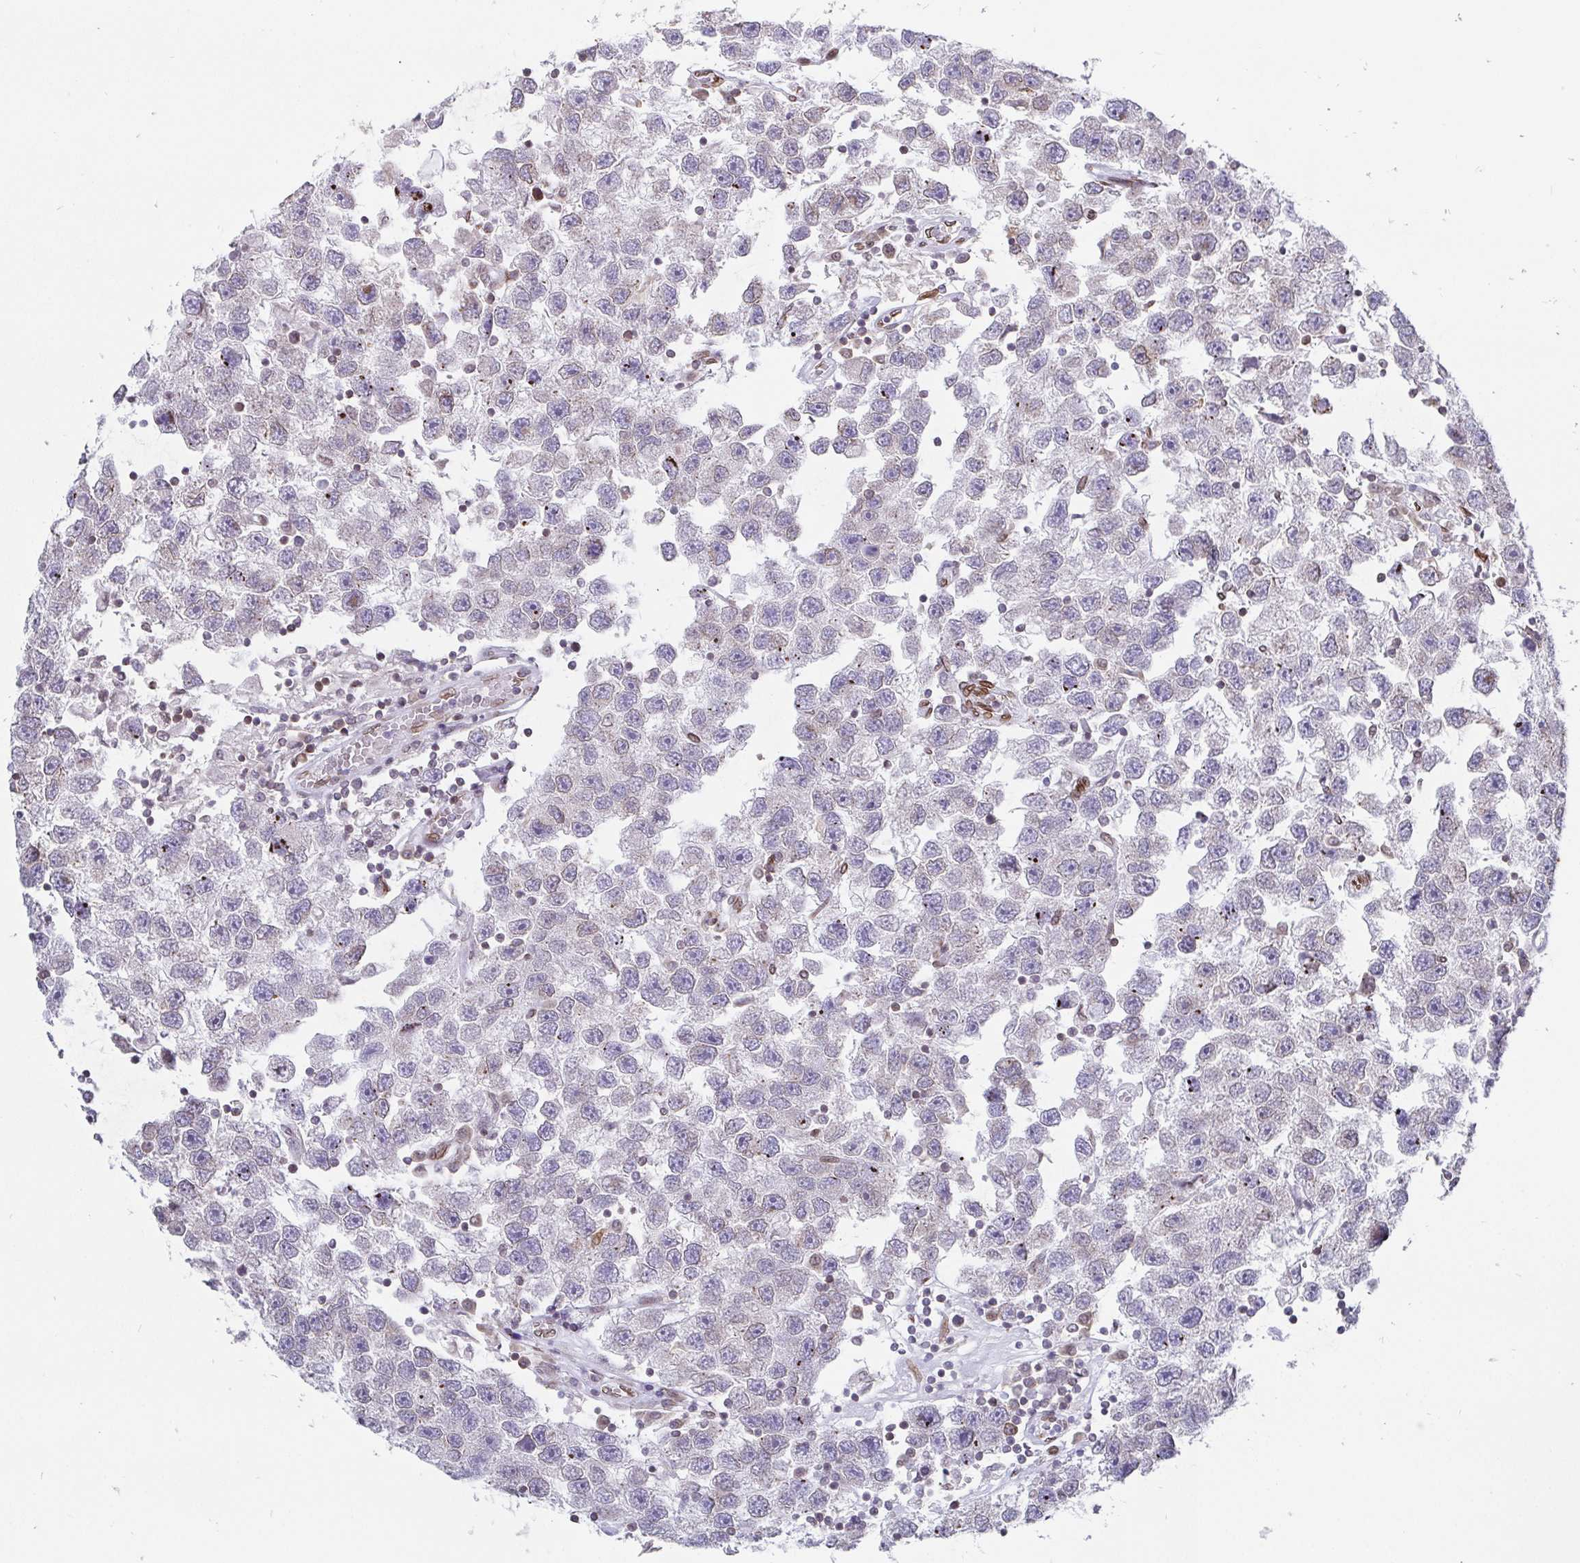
{"staining": {"intensity": "negative", "quantity": "none", "location": "none"}, "tissue": "testis cancer", "cell_type": "Tumor cells", "image_type": "cancer", "snomed": [{"axis": "morphology", "description": "Seminoma, NOS"}, {"axis": "topography", "description": "Testis"}], "caption": "Testis seminoma was stained to show a protein in brown. There is no significant expression in tumor cells.", "gene": "EMD", "patient": {"sex": "male", "age": 26}}